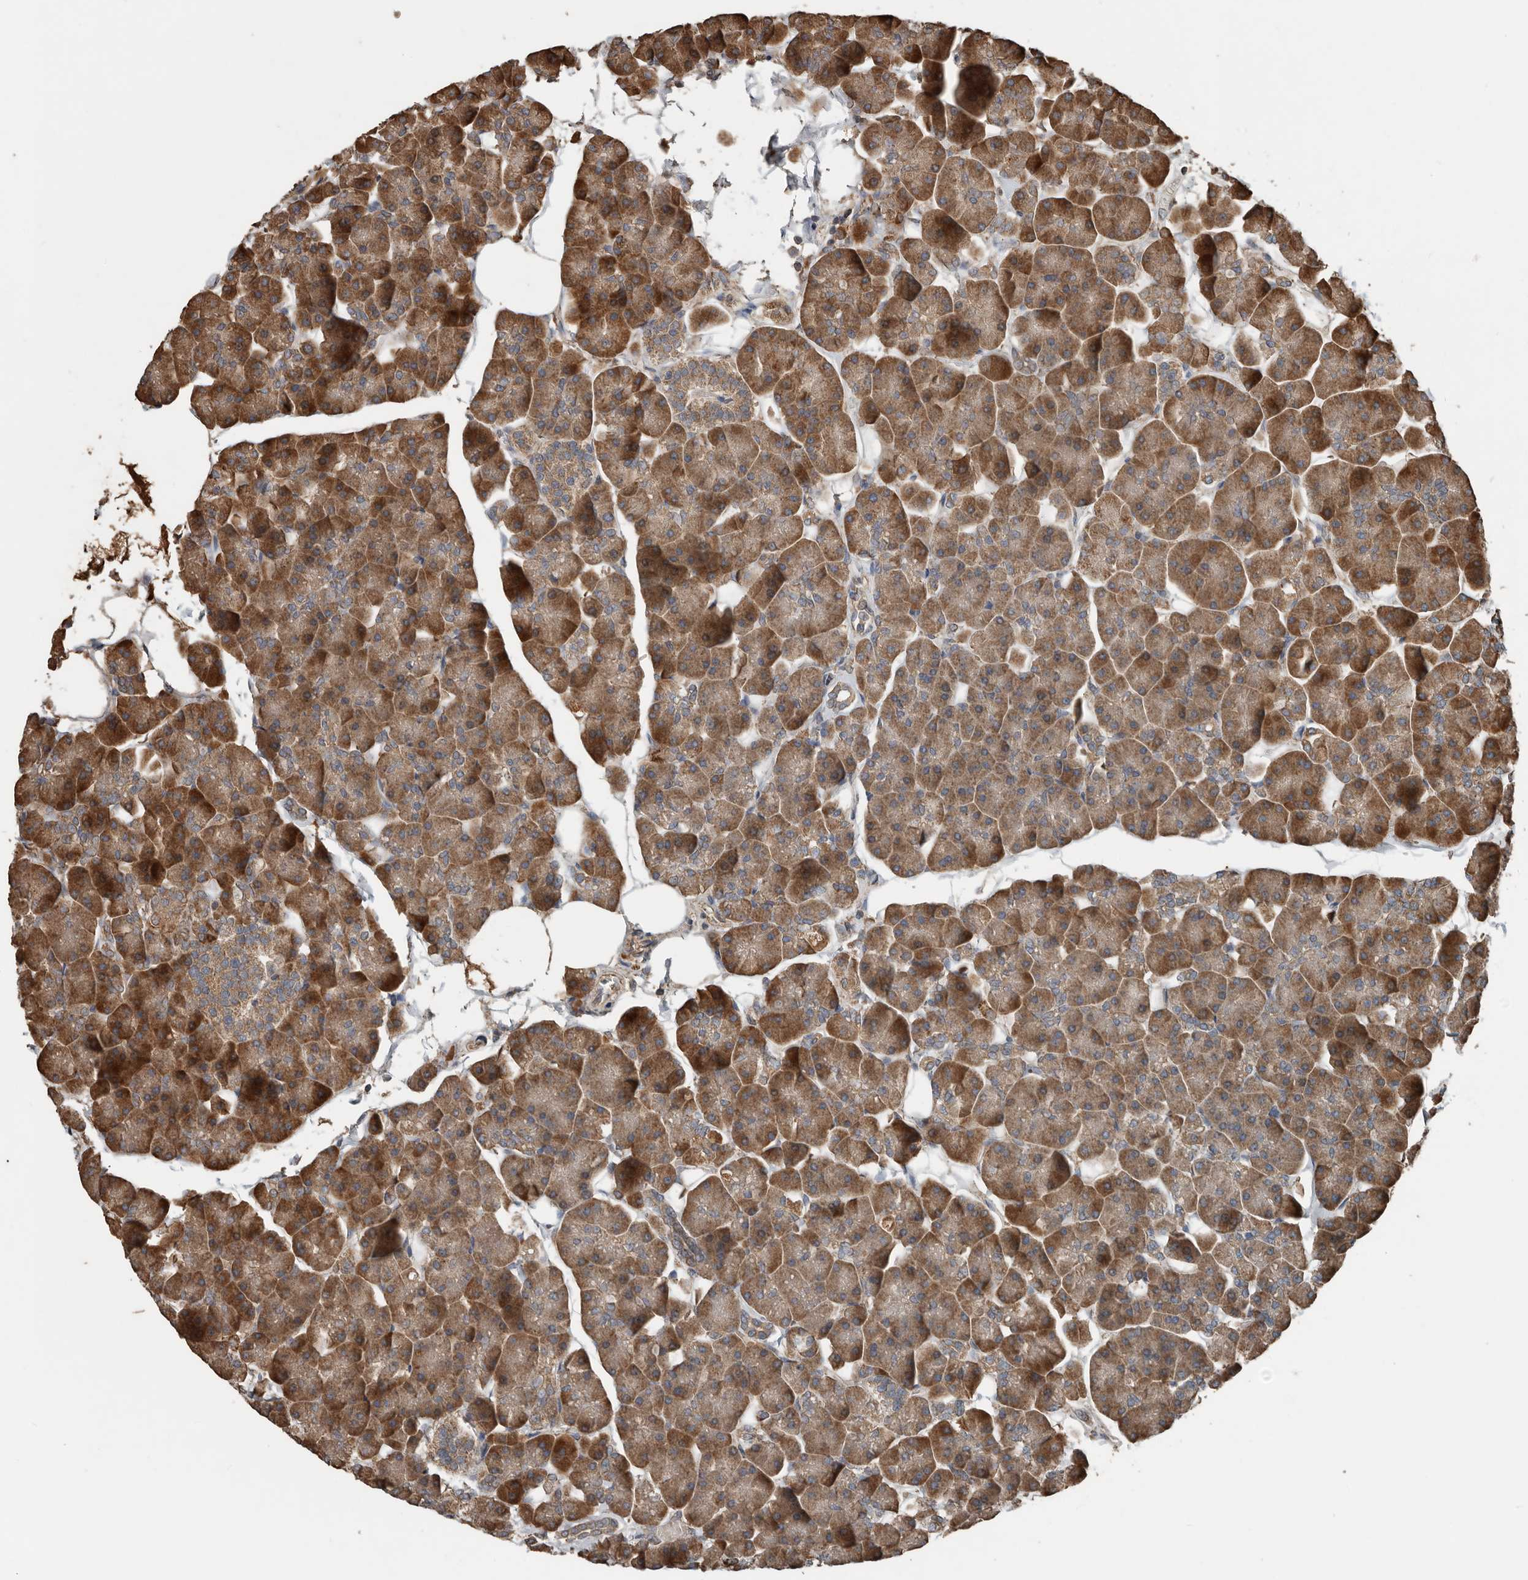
{"staining": {"intensity": "strong", "quantity": ">75%", "location": "cytoplasmic/membranous"}, "tissue": "pancreas", "cell_type": "Exocrine glandular cells", "image_type": "normal", "snomed": [{"axis": "morphology", "description": "Normal tissue, NOS"}, {"axis": "topography", "description": "Pancreas"}], "caption": "Protein expression analysis of normal human pancreas reveals strong cytoplasmic/membranous expression in about >75% of exocrine glandular cells.", "gene": "RNF207", "patient": {"sex": "male", "age": 35}}